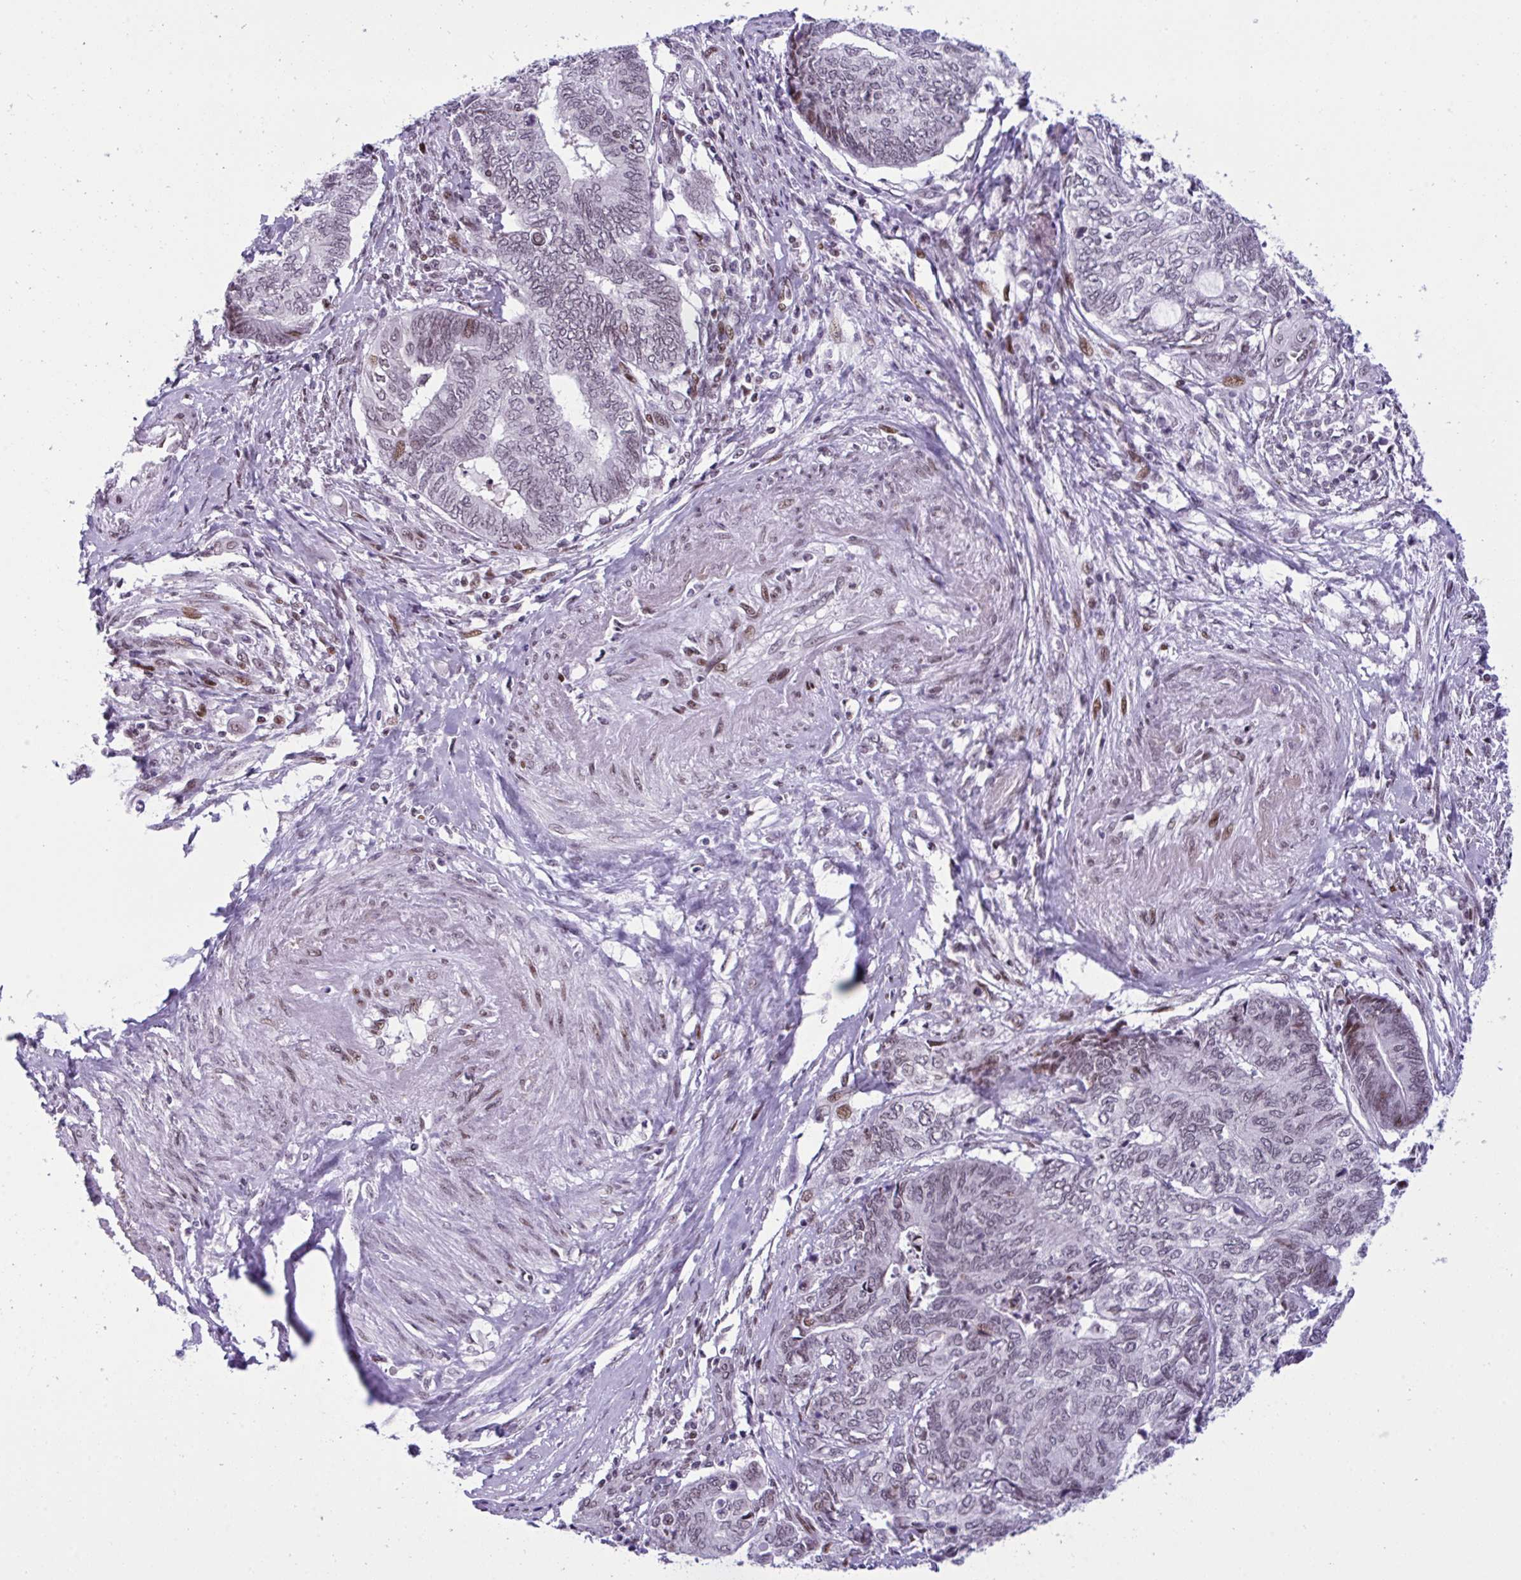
{"staining": {"intensity": "moderate", "quantity": "<25%", "location": "nuclear"}, "tissue": "endometrial cancer", "cell_type": "Tumor cells", "image_type": "cancer", "snomed": [{"axis": "morphology", "description": "Adenocarcinoma, NOS"}, {"axis": "topography", "description": "Uterus"}, {"axis": "topography", "description": "Endometrium"}], "caption": "Immunohistochemical staining of endometrial cancer exhibits moderate nuclear protein positivity in about <25% of tumor cells.", "gene": "ZFHX3", "patient": {"sex": "female", "age": 70}}